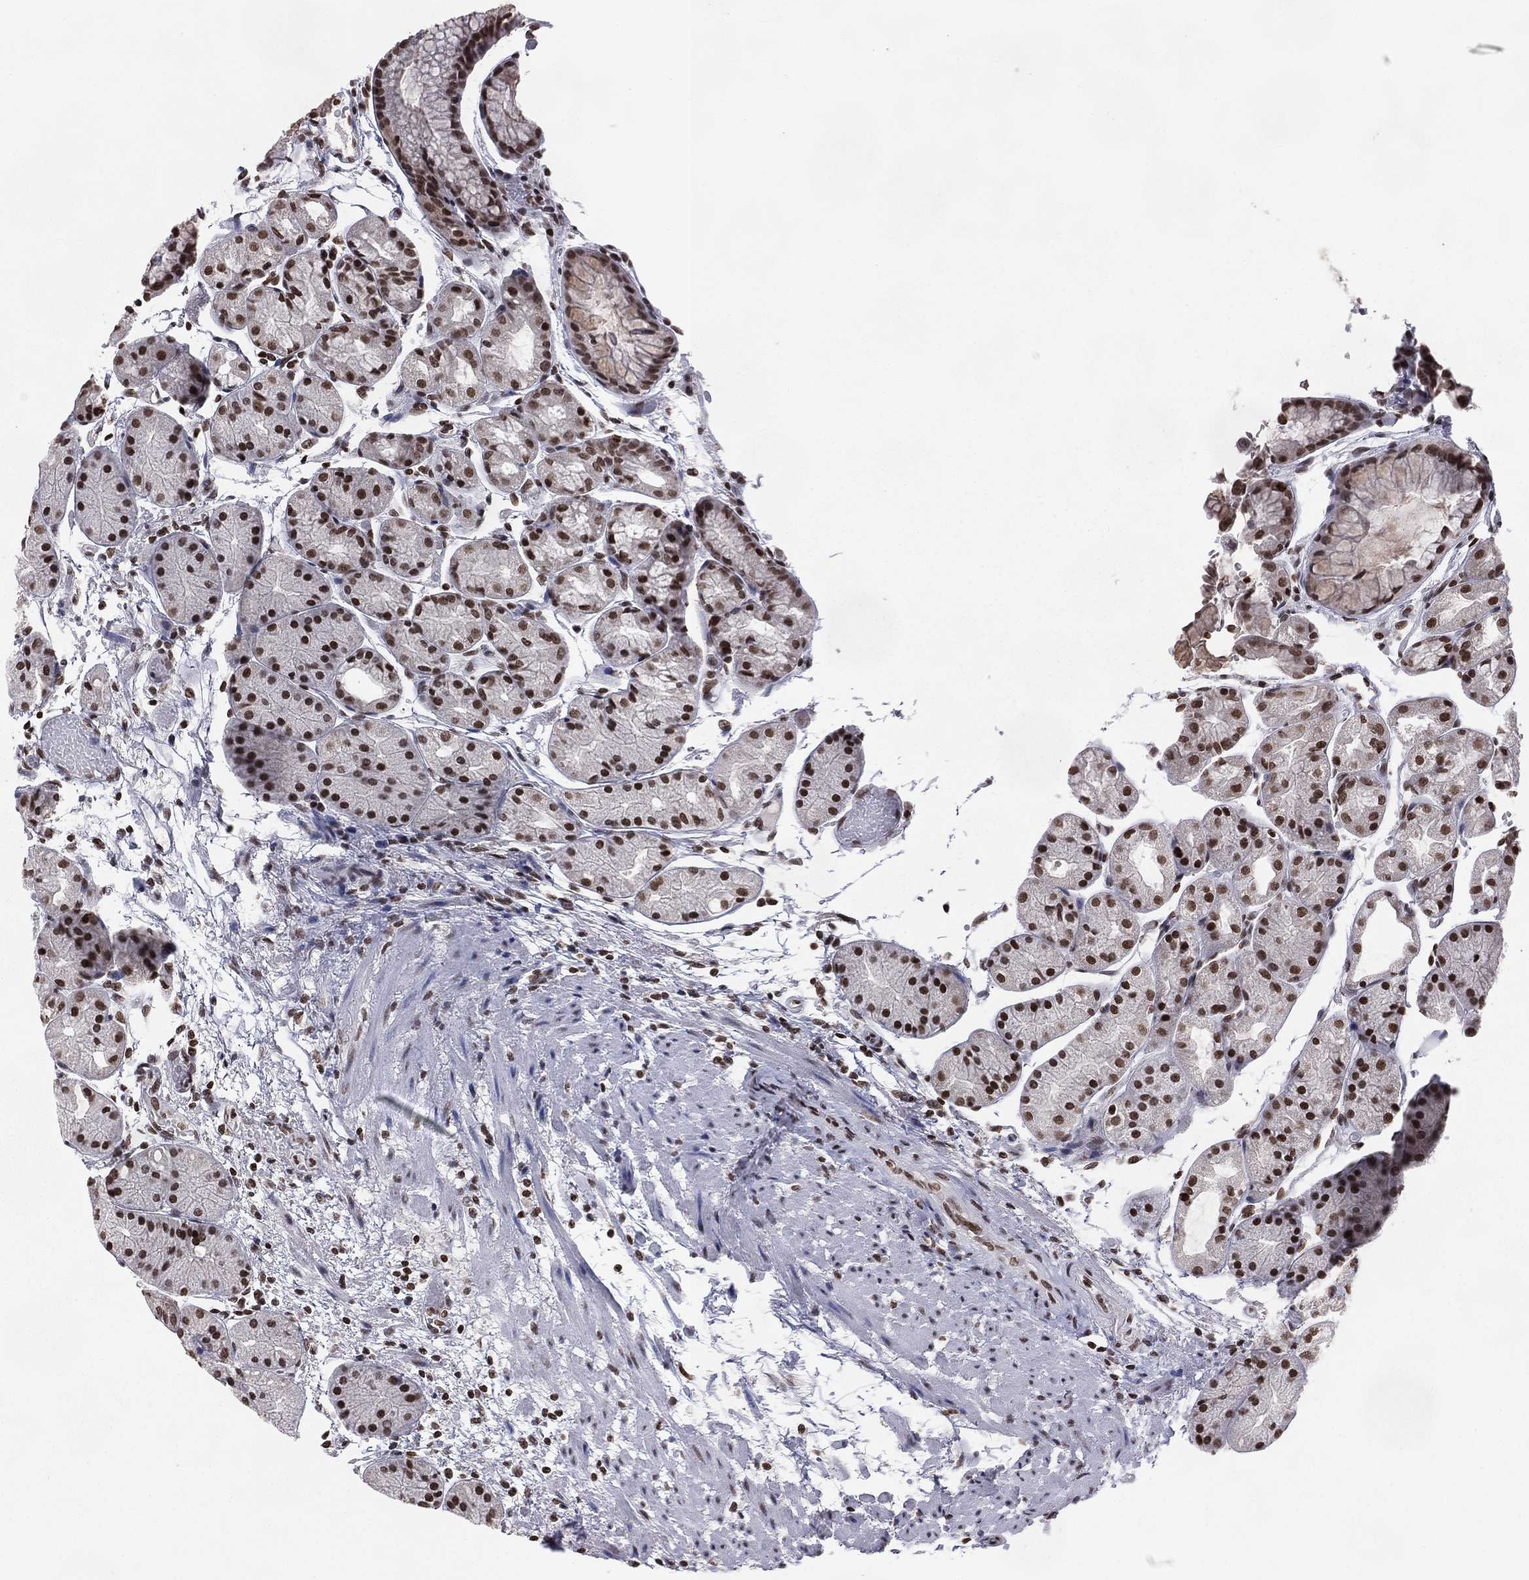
{"staining": {"intensity": "strong", "quantity": "25%-75%", "location": "nuclear"}, "tissue": "stomach", "cell_type": "Glandular cells", "image_type": "normal", "snomed": [{"axis": "morphology", "description": "Normal tissue, NOS"}, {"axis": "topography", "description": "Stomach, upper"}], "caption": "IHC of normal human stomach exhibits high levels of strong nuclear expression in approximately 25%-75% of glandular cells.", "gene": "RFX7", "patient": {"sex": "male", "age": 72}}